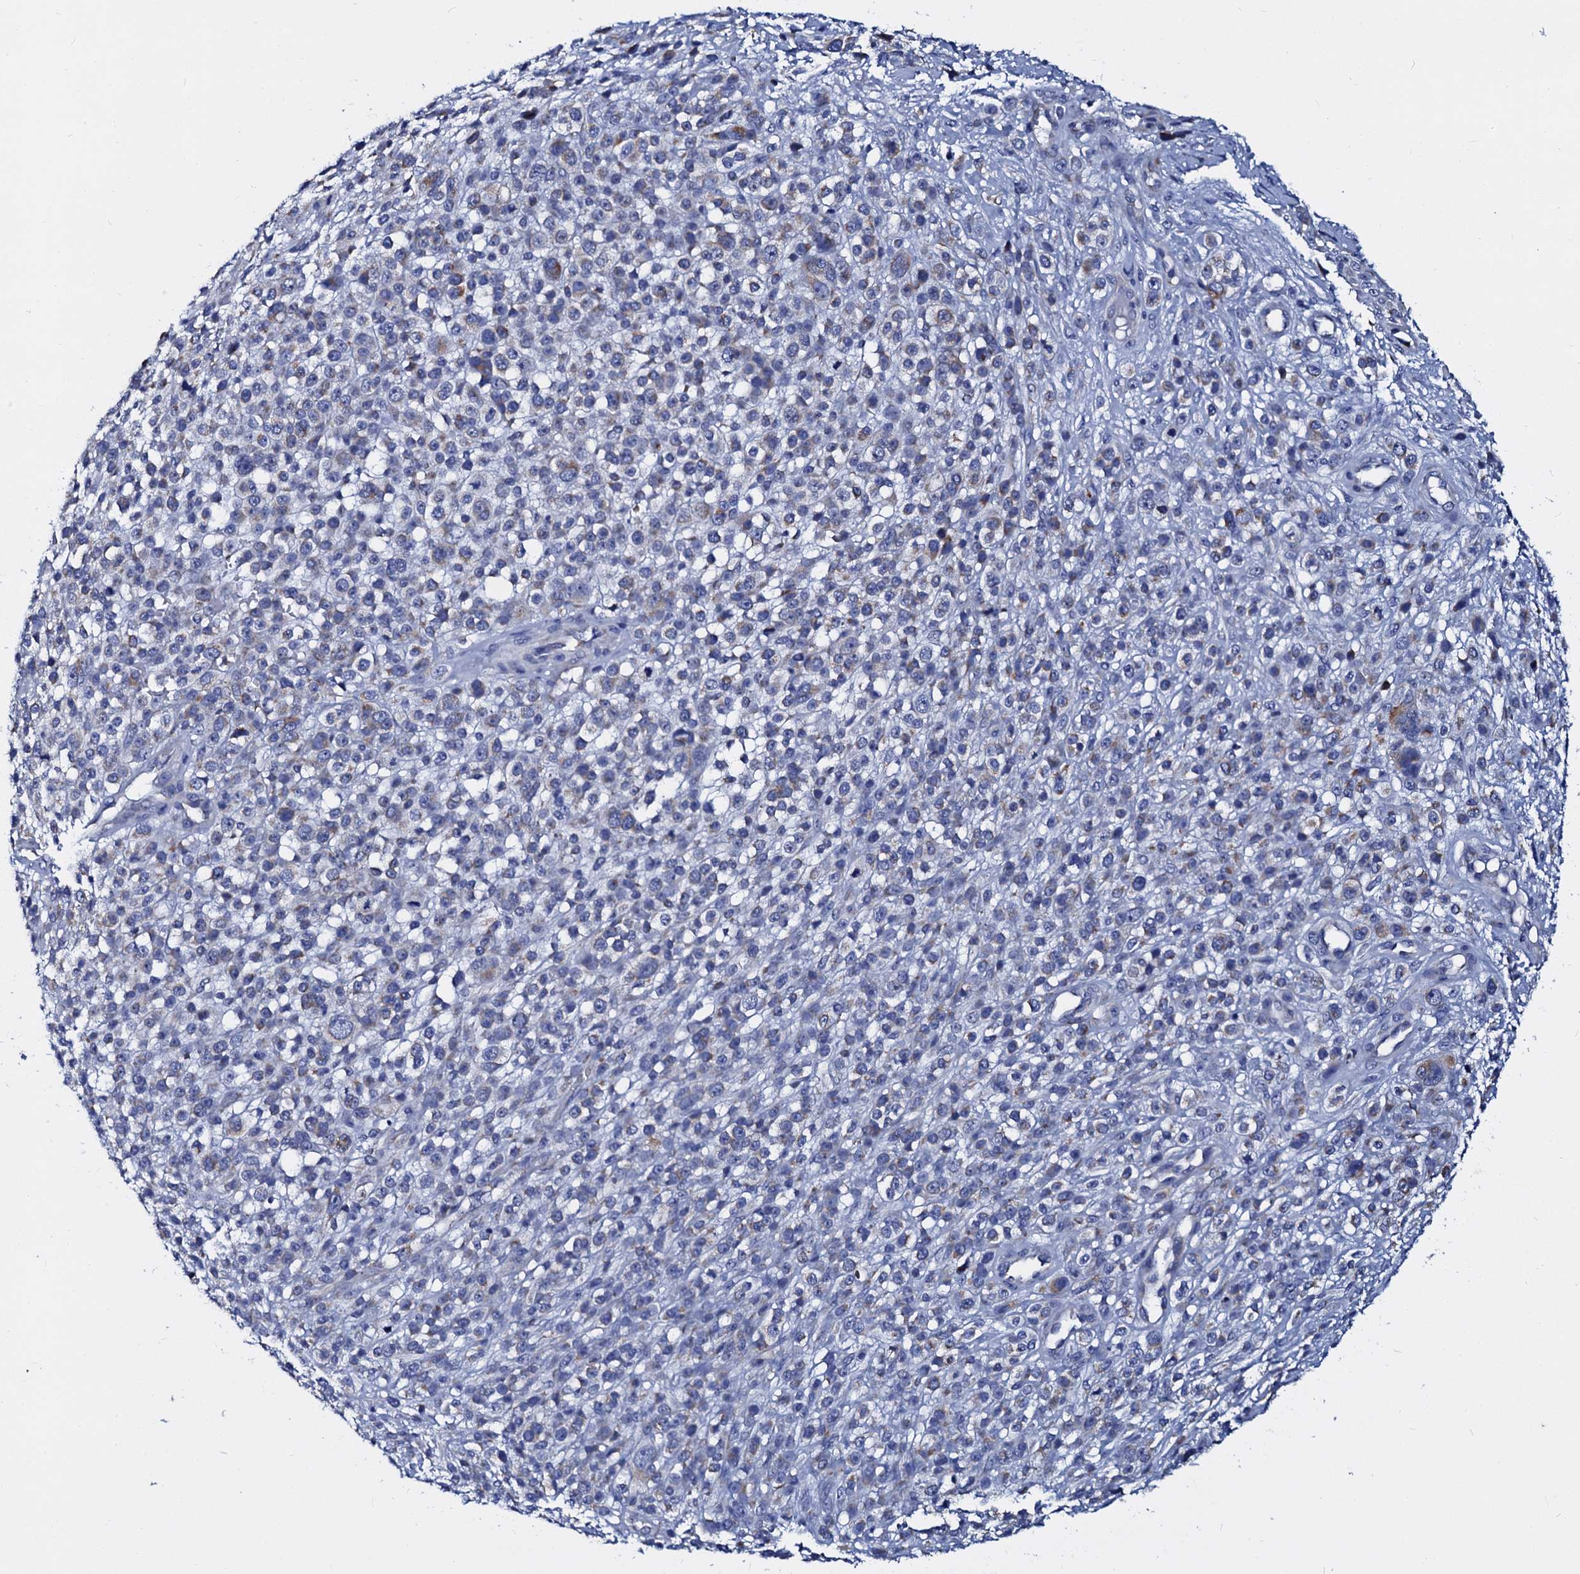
{"staining": {"intensity": "negative", "quantity": "none", "location": "none"}, "tissue": "melanoma", "cell_type": "Tumor cells", "image_type": "cancer", "snomed": [{"axis": "morphology", "description": "Malignant melanoma, NOS"}, {"axis": "topography", "description": "Skin"}], "caption": "DAB (3,3'-diaminobenzidine) immunohistochemical staining of human melanoma displays no significant staining in tumor cells.", "gene": "SLC37A4", "patient": {"sex": "female", "age": 55}}